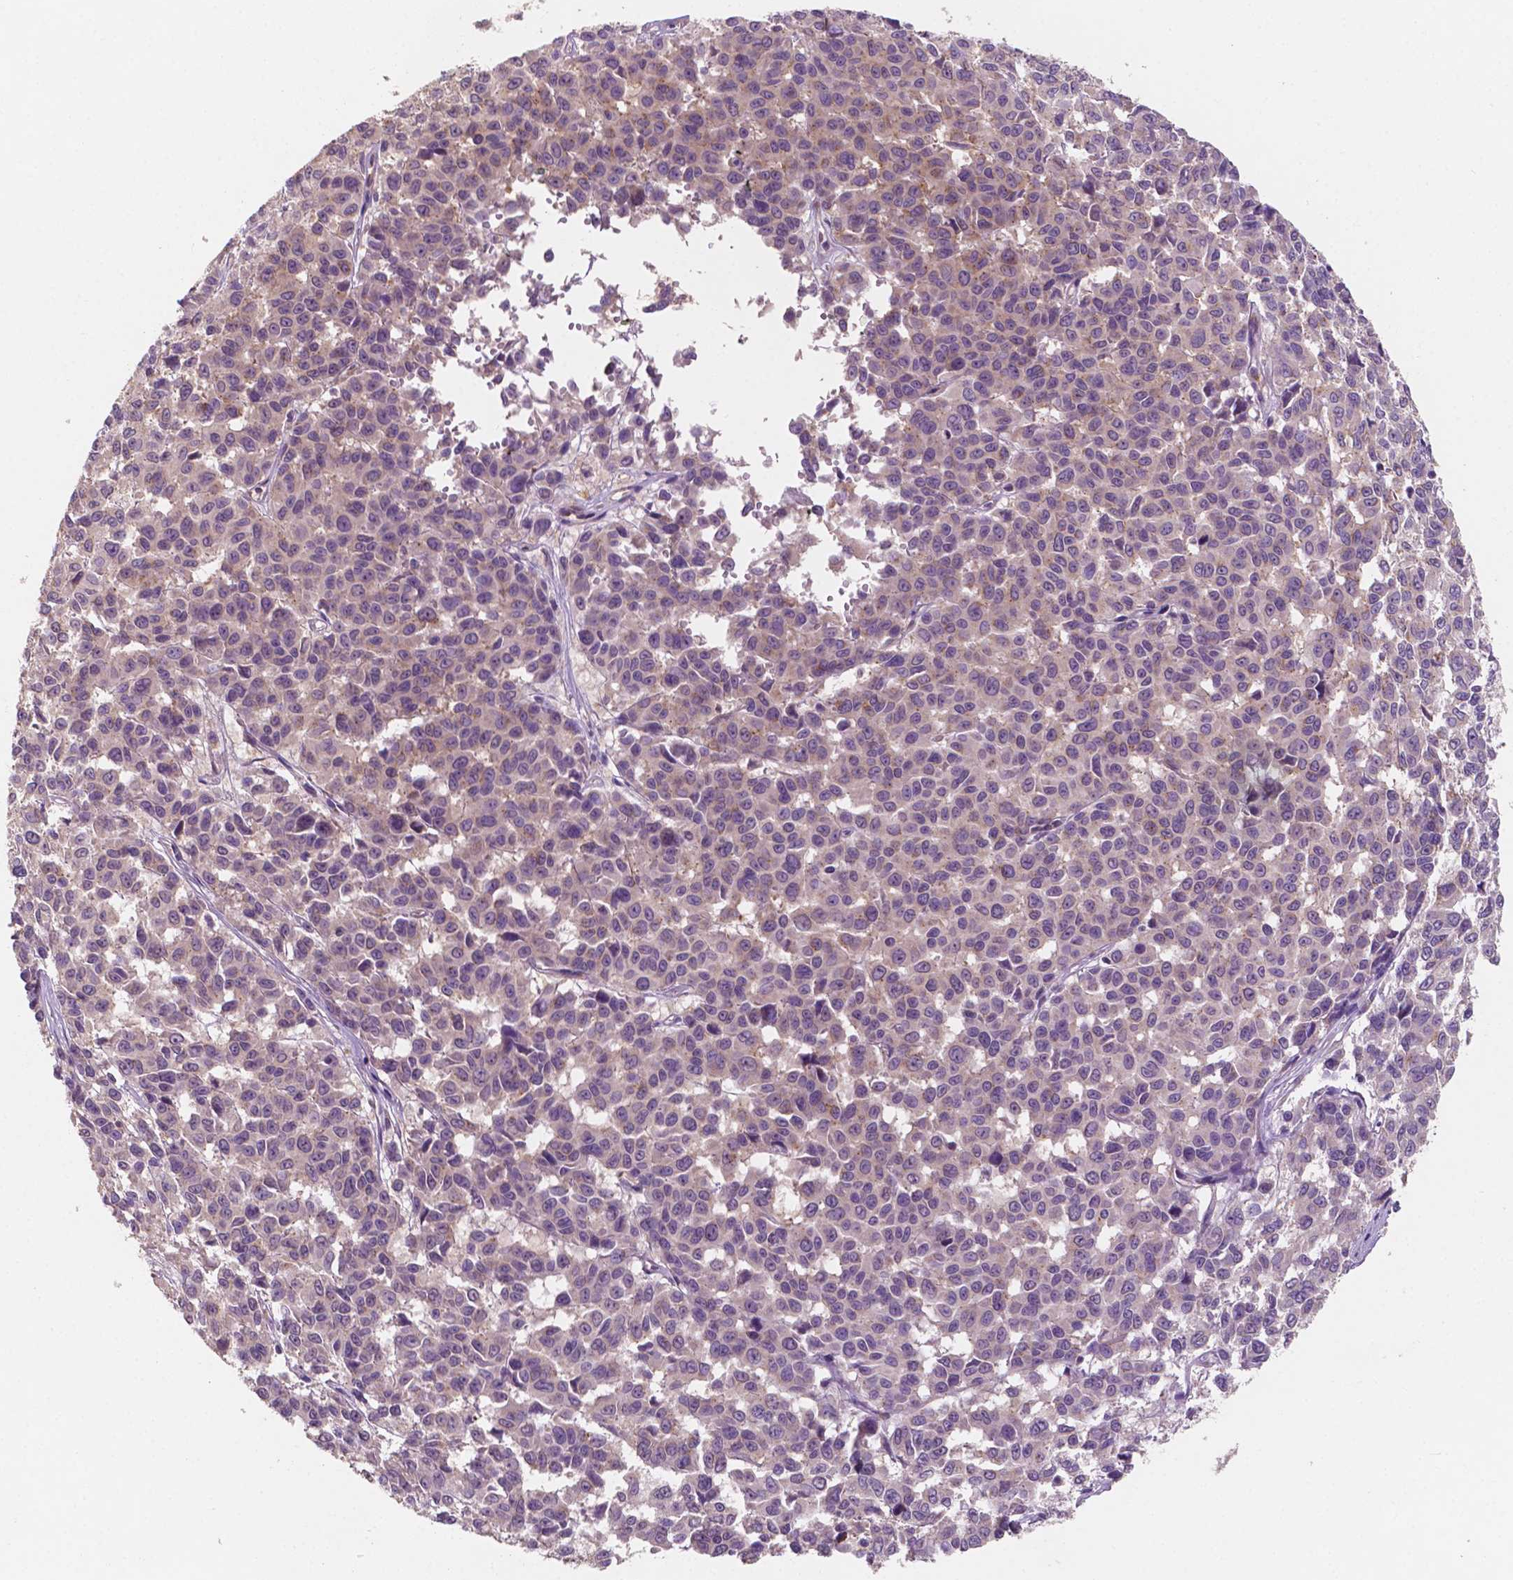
{"staining": {"intensity": "negative", "quantity": "none", "location": "none"}, "tissue": "melanoma", "cell_type": "Tumor cells", "image_type": "cancer", "snomed": [{"axis": "morphology", "description": "Malignant melanoma, NOS"}, {"axis": "topography", "description": "Skin"}], "caption": "Micrograph shows no significant protein expression in tumor cells of malignant melanoma.", "gene": "CHPT1", "patient": {"sex": "female", "age": 66}}